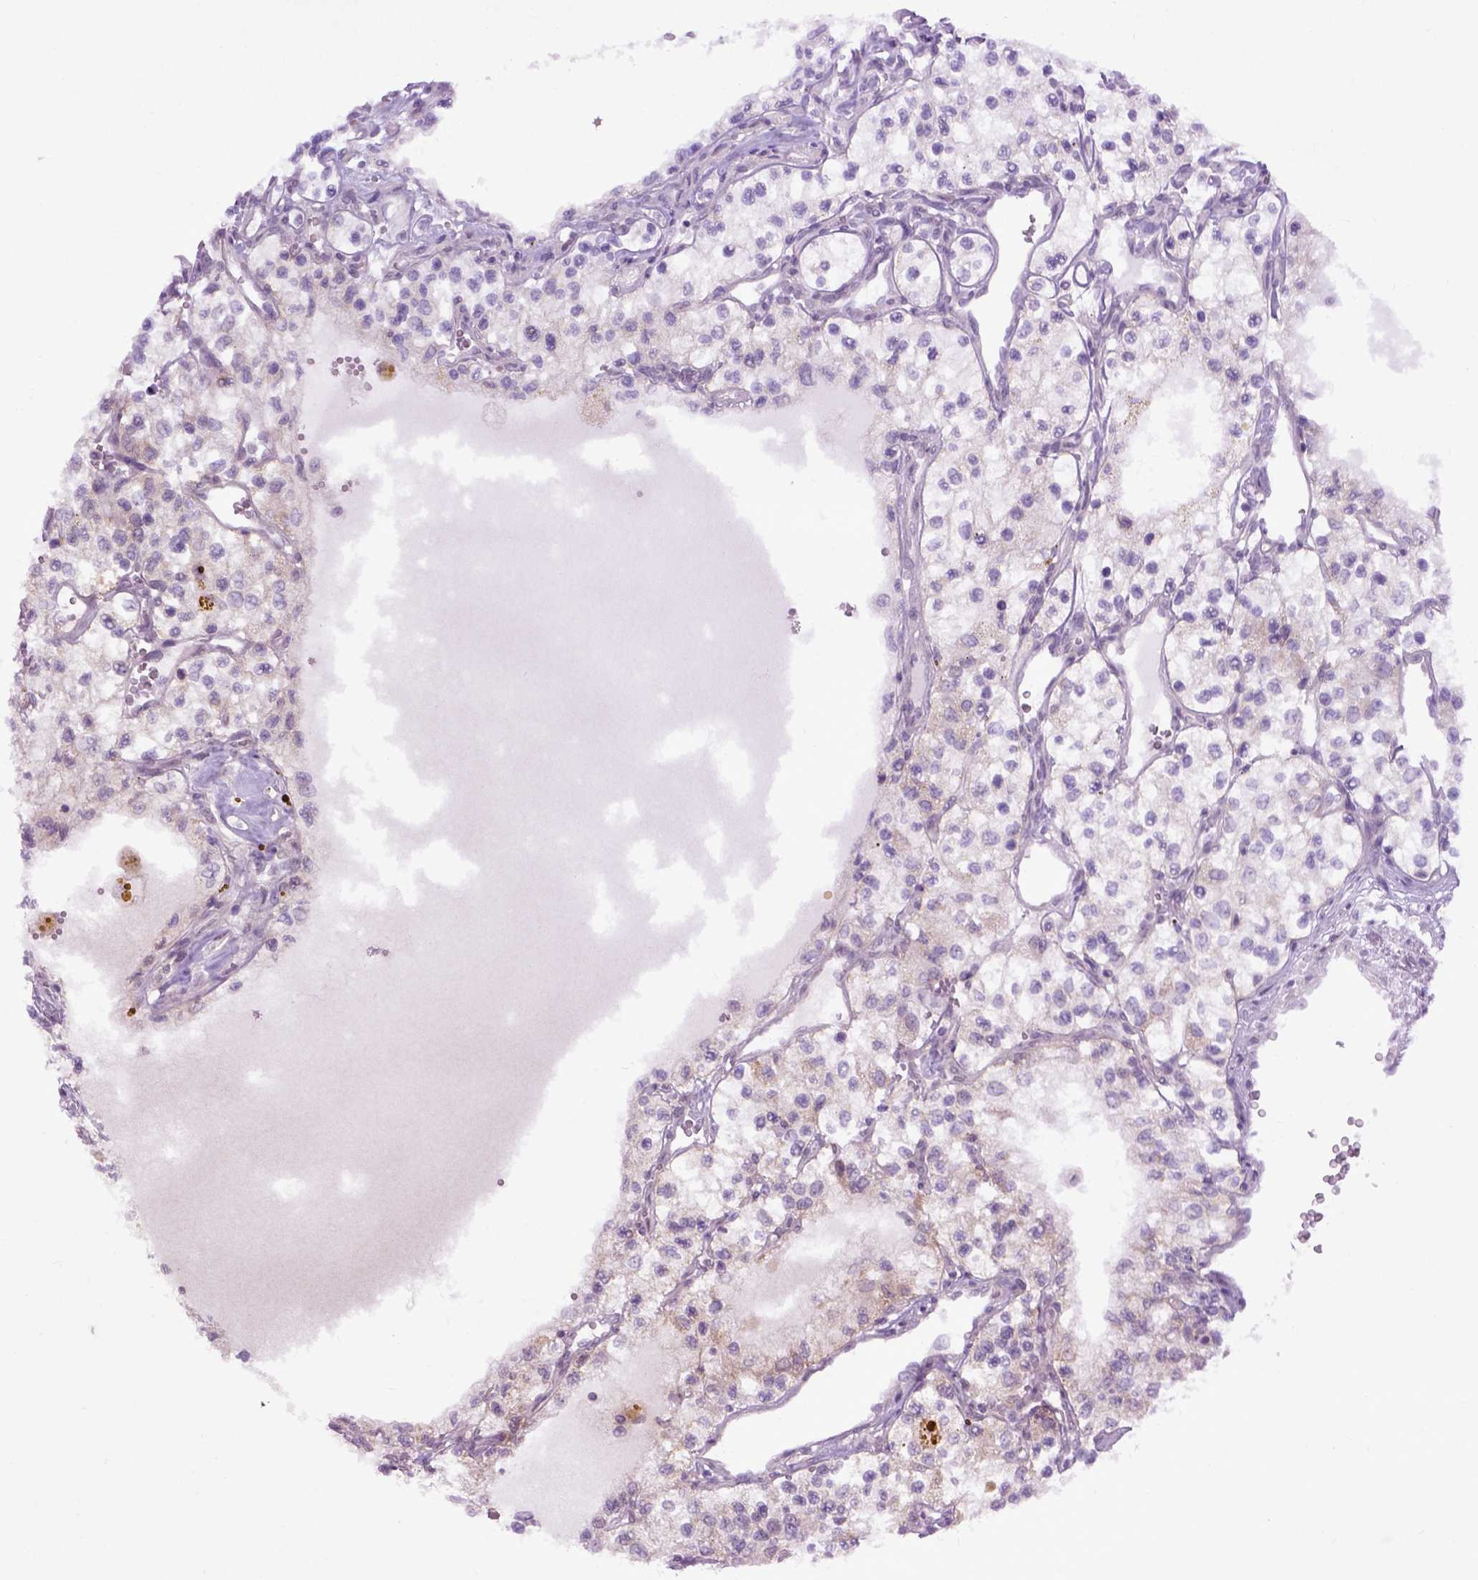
{"staining": {"intensity": "negative", "quantity": "none", "location": "none"}, "tissue": "renal cancer", "cell_type": "Tumor cells", "image_type": "cancer", "snomed": [{"axis": "morphology", "description": "Adenocarcinoma, NOS"}, {"axis": "topography", "description": "Kidney"}], "caption": "The photomicrograph exhibits no staining of tumor cells in renal cancer.", "gene": "EMILIN3", "patient": {"sex": "female", "age": 69}}